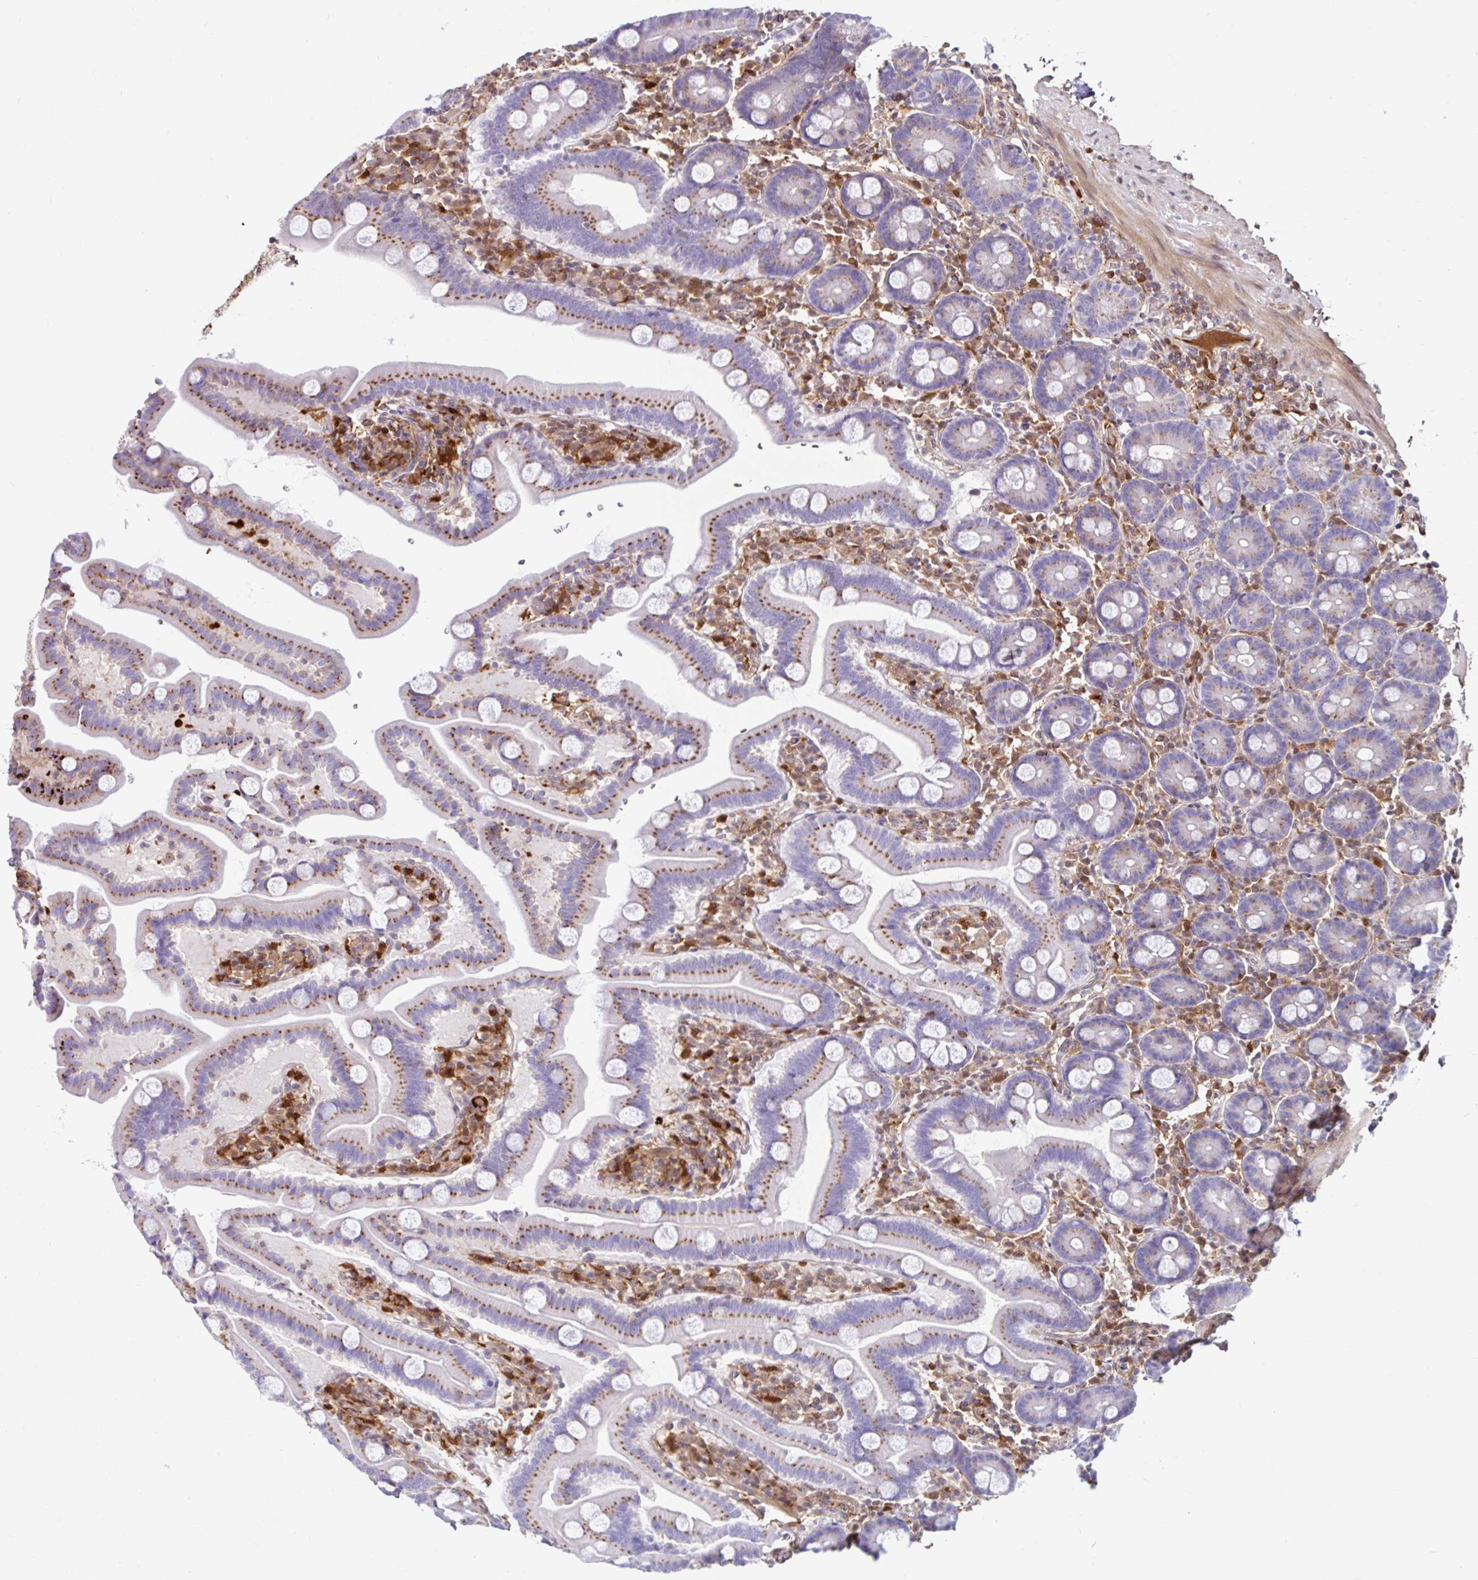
{"staining": {"intensity": "moderate", "quantity": "25%-75%", "location": "cytoplasmic/membranous"}, "tissue": "duodenum", "cell_type": "Glandular cells", "image_type": "normal", "snomed": [{"axis": "morphology", "description": "Normal tissue, NOS"}, {"axis": "topography", "description": "Duodenum"}], "caption": "Brown immunohistochemical staining in unremarkable human duodenum shows moderate cytoplasmic/membranous staining in about 25%-75% of glandular cells.", "gene": "BLVRA", "patient": {"sex": "male", "age": 55}}